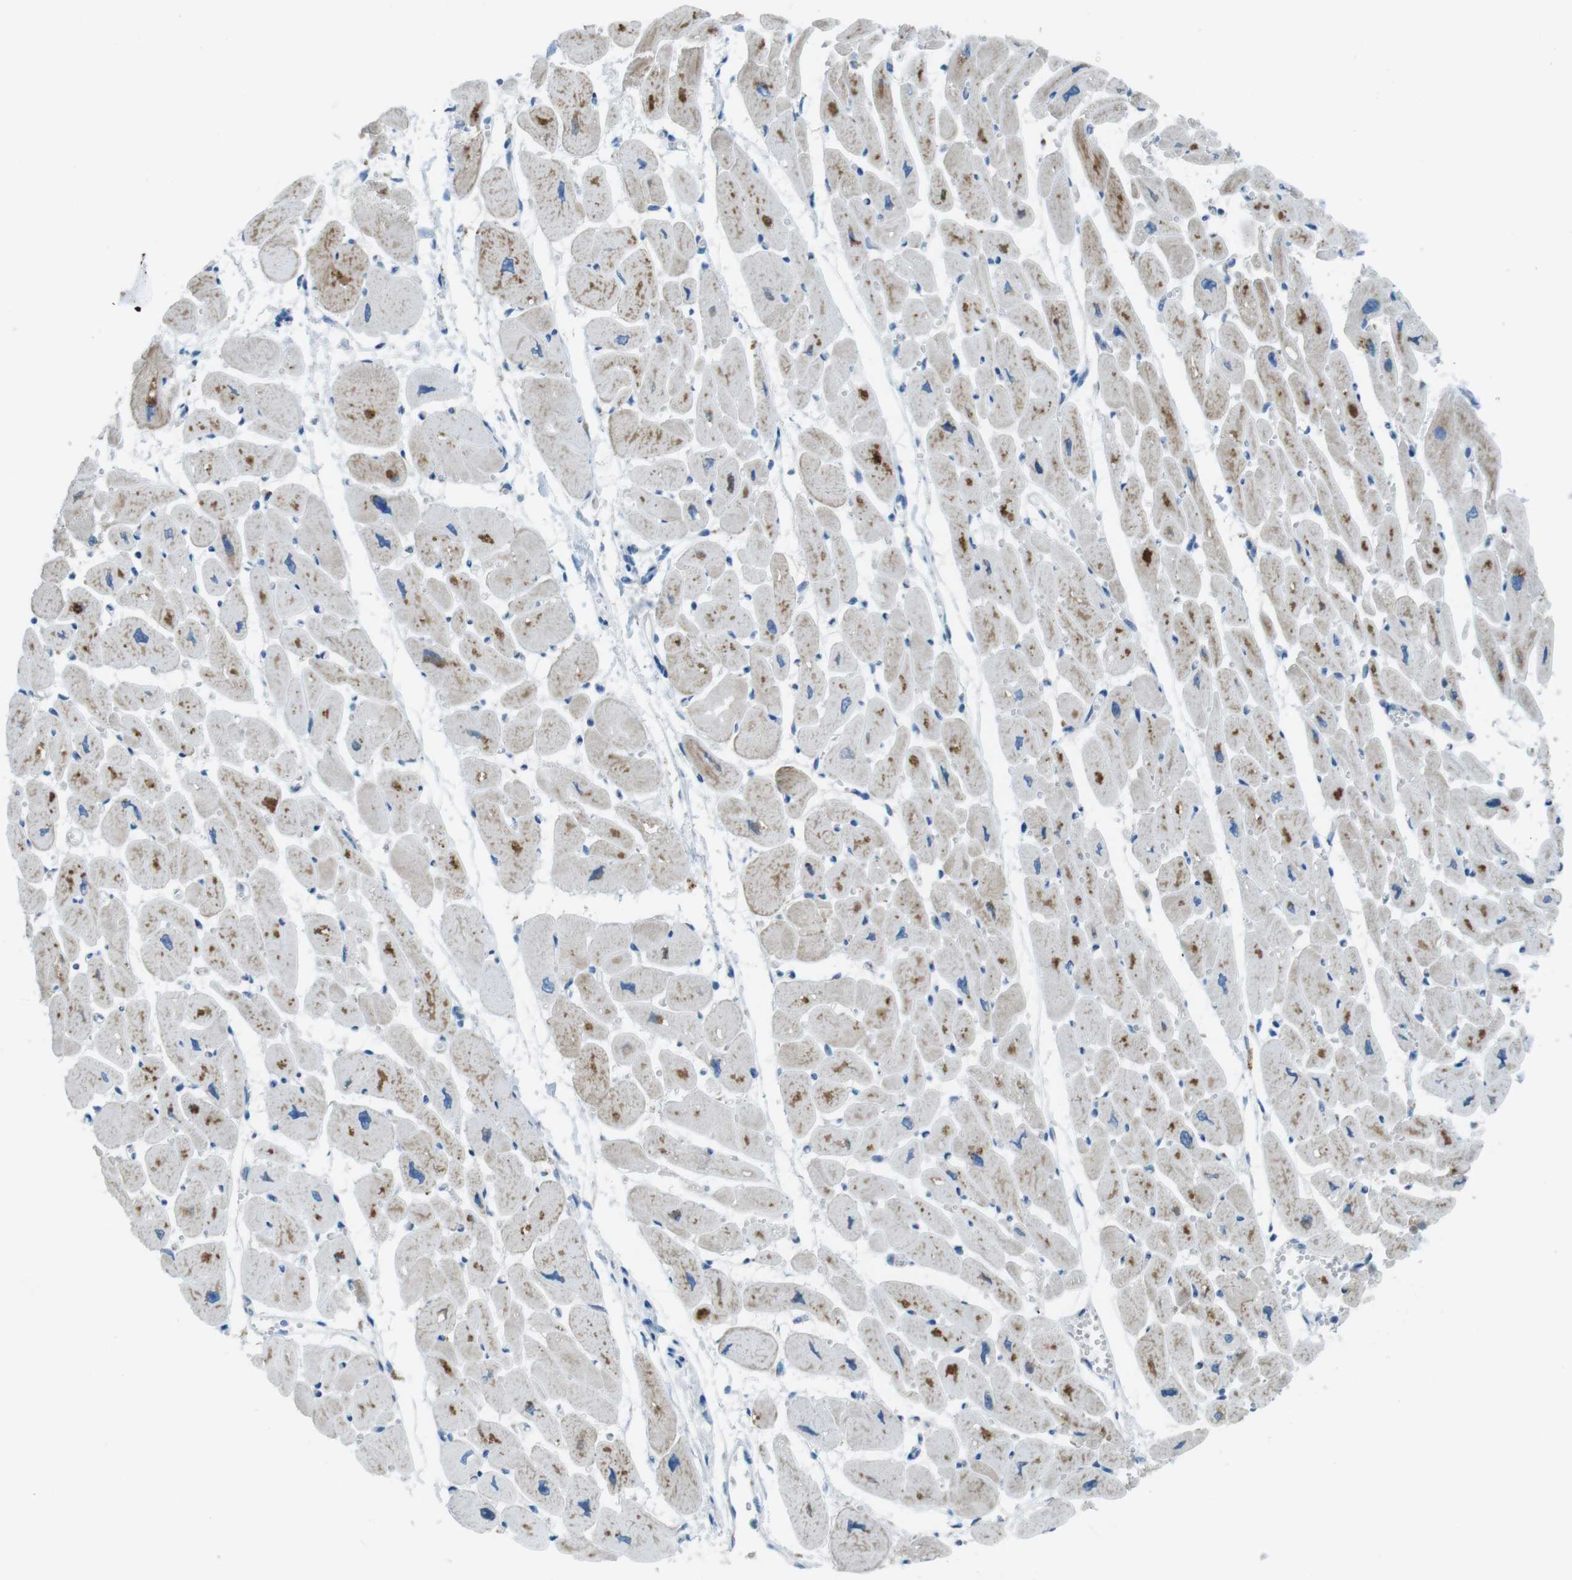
{"staining": {"intensity": "moderate", "quantity": "25%-75%", "location": "cytoplasmic/membranous"}, "tissue": "heart muscle", "cell_type": "Cardiomyocytes", "image_type": "normal", "snomed": [{"axis": "morphology", "description": "Normal tissue, NOS"}, {"axis": "topography", "description": "Heart"}], "caption": "Protein staining of benign heart muscle exhibits moderate cytoplasmic/membranous expression in about 25%-75% of cardiomyocytes.", "gene": "TXNDC15", "patient": {"sex": "female", "age": 54}}